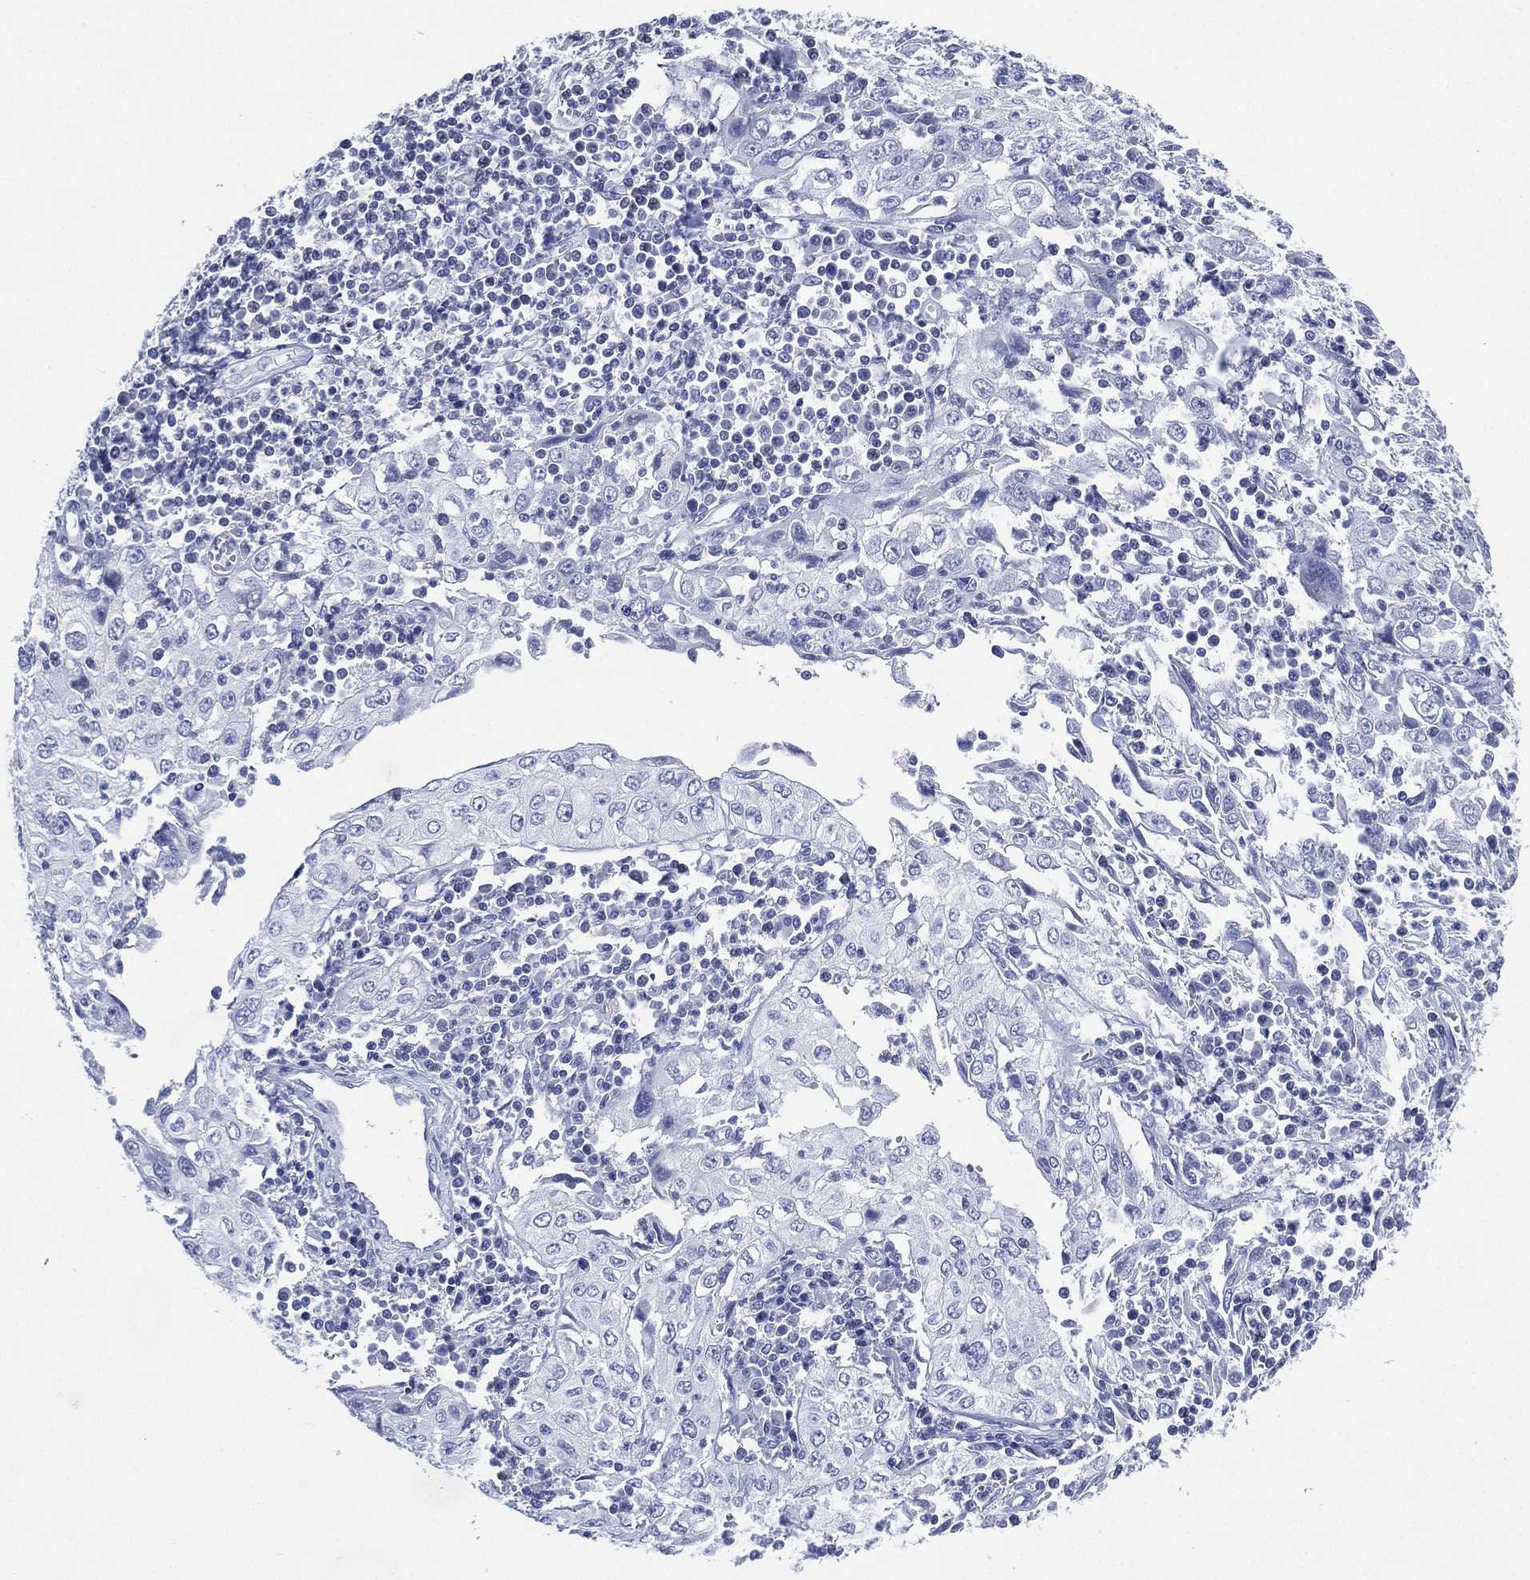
{"staining": {"intensity": "negative", "quantity": "none", "location": "none"}, "tissue": "cervical cancer", "cell_type": "Tumor cells", "image_type": "cancer", "snomed": [{"axis": "morphology", "description": "Squamous cell carcinoma, NOS"}, {"axis": "topography", "description": "Cervix"}], "caption": "Immunohistochemistry photomicrograph of neoplastic tissue: cervical squamous cell carcinoma stained with DAB exhibits no significant protein expression in tumor cells.", "gene": "TMEM247", "patient": {"sex": "female", "age": 24}}